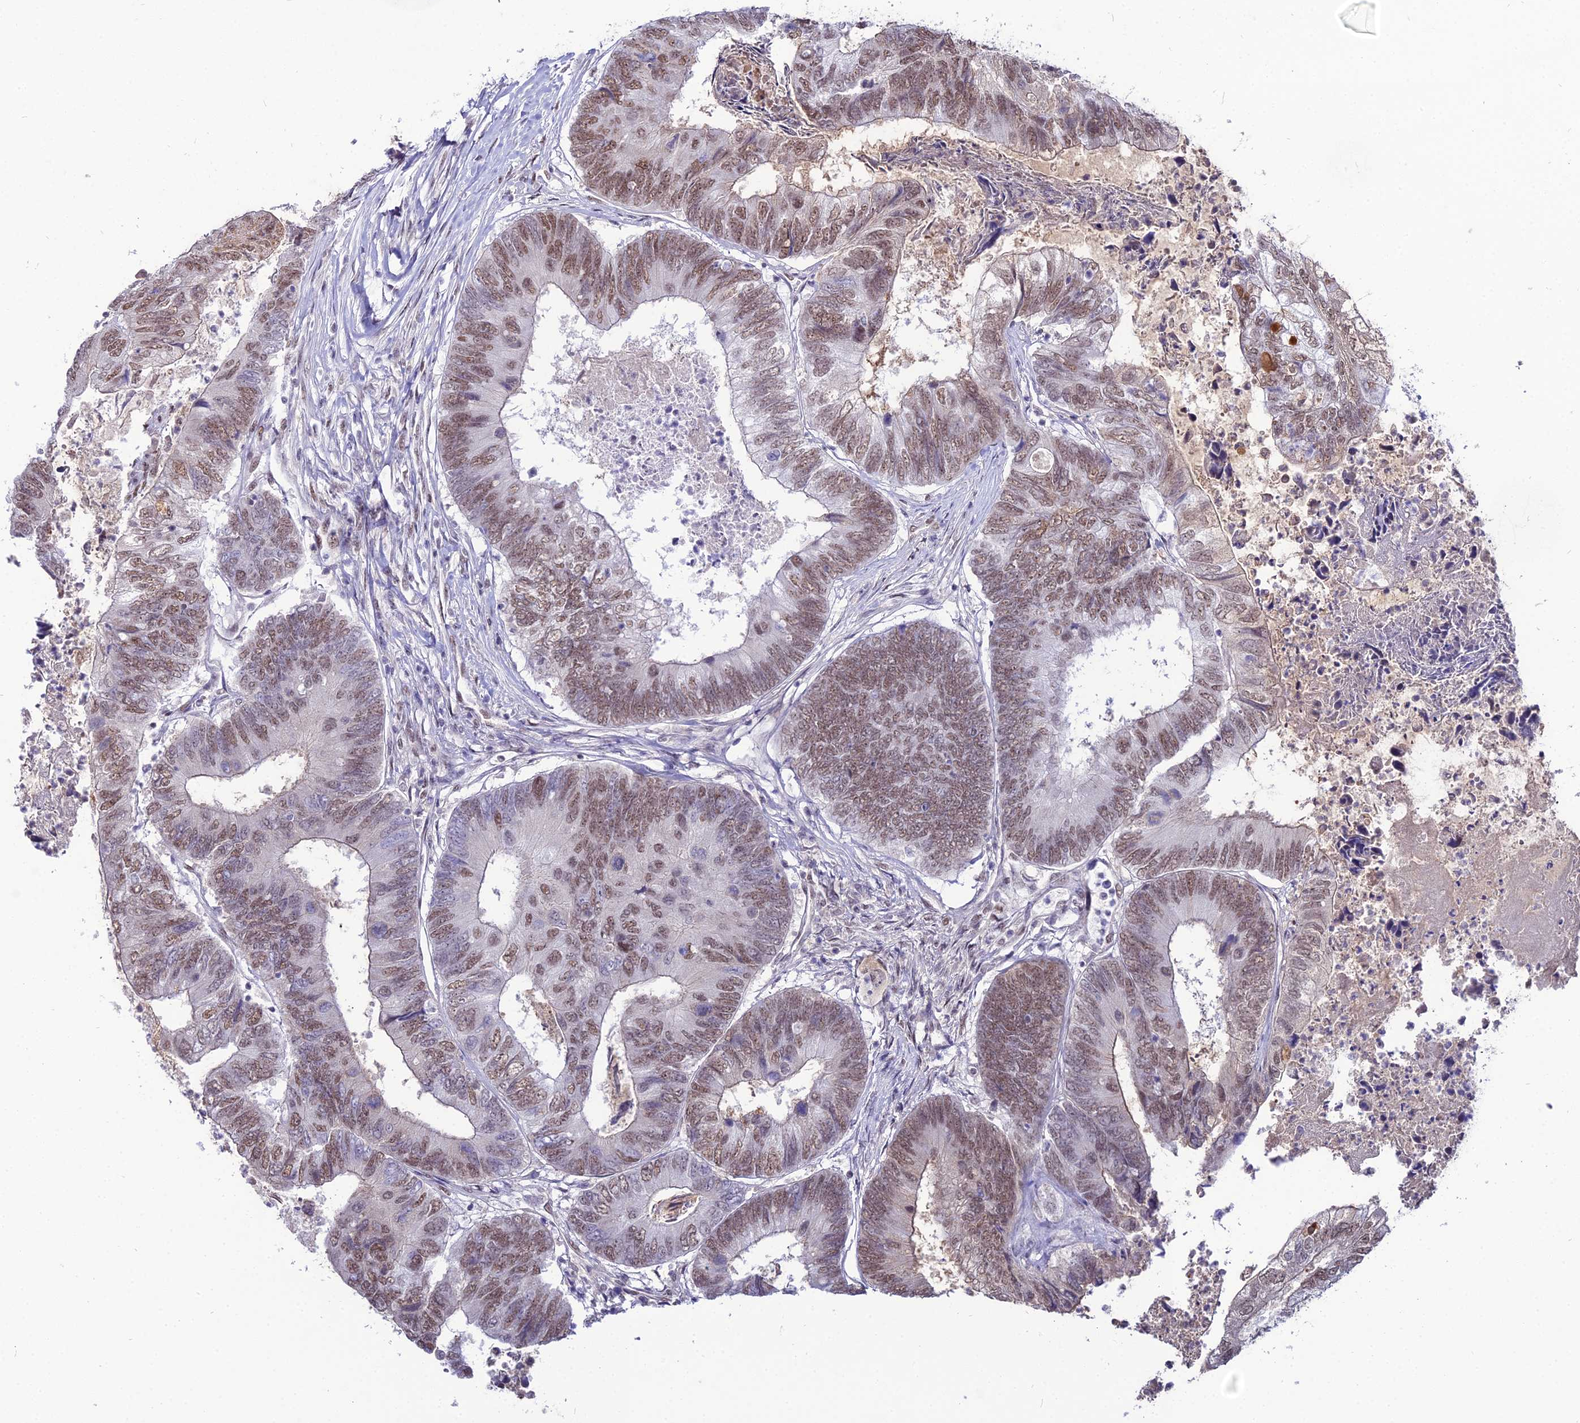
{"staining": {"intensity": "moderate", "quantity": ">75%", "location": "nuclear"}, "tissue": "colorectal cancer", "cell_type": "Tumor cells", "image_type": "cancer", "snomed": [{"axis": "morphology", "description": "Adenocarcinoma, NOS"}, {"axis": "topography", "description": "Colon"}], "caption": "Tumor cells demonstrate moderate nuclear staining in about >75% of cells in colorectal cancer.", "gene": "RBM12", "patient": {"sex": "female", "age": 67}}